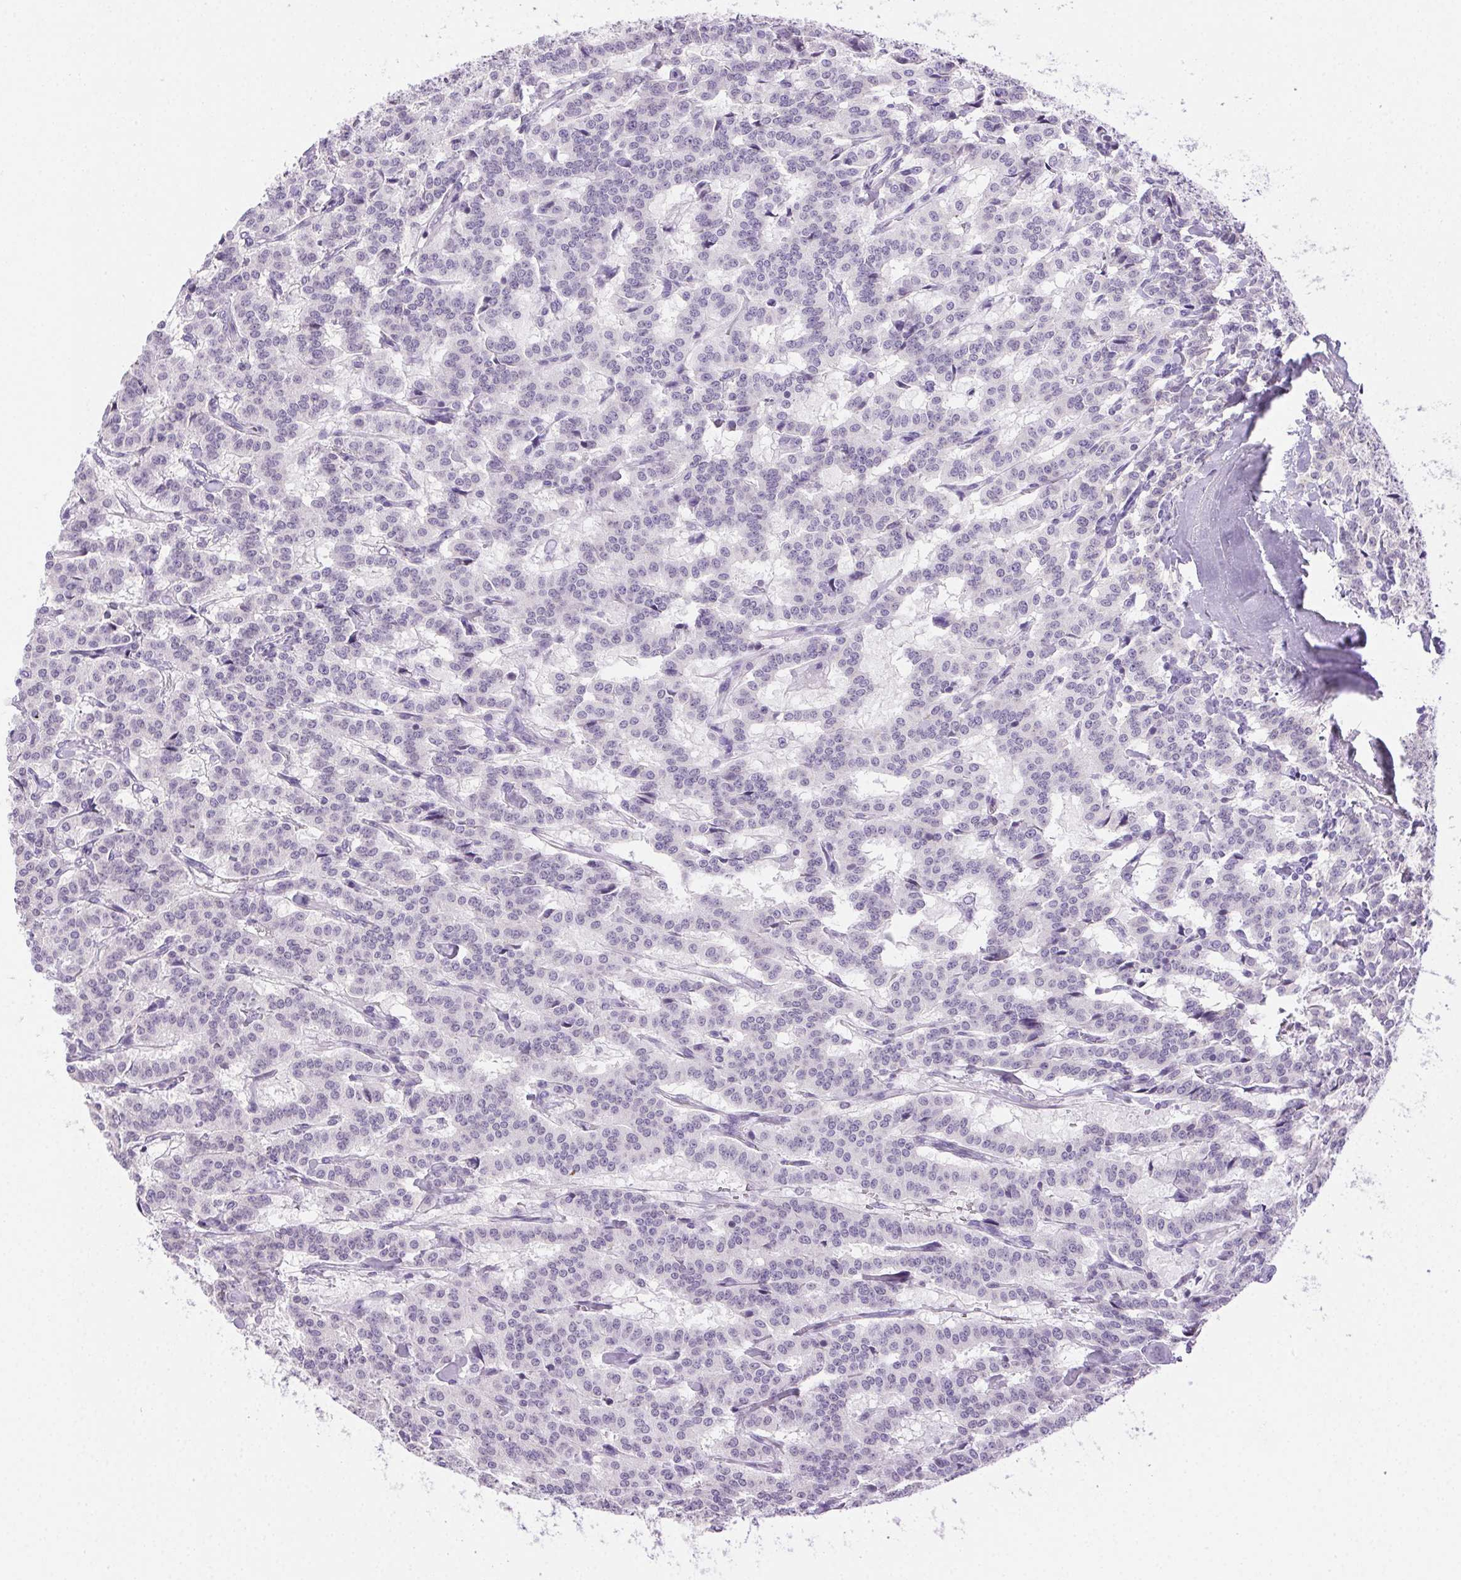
{"staining": {"intensity": "negative", "quantity": "none", "location": "none"}, "tissue": "carcinoid", "cell_type": "Tumor cells", "image_type": "cancer", "snomed": [{"axis": "morphology", "description": "Carcinoid, malignant, NOS"}, {"axis": "topography", "description": "Lung"}], "caption": "Immunohistochemistry (IHC) of carcinoid reveals no expression in tumor cells.", "gene": "CLDN10", "patient": {"sex": "female", "age": 46}}